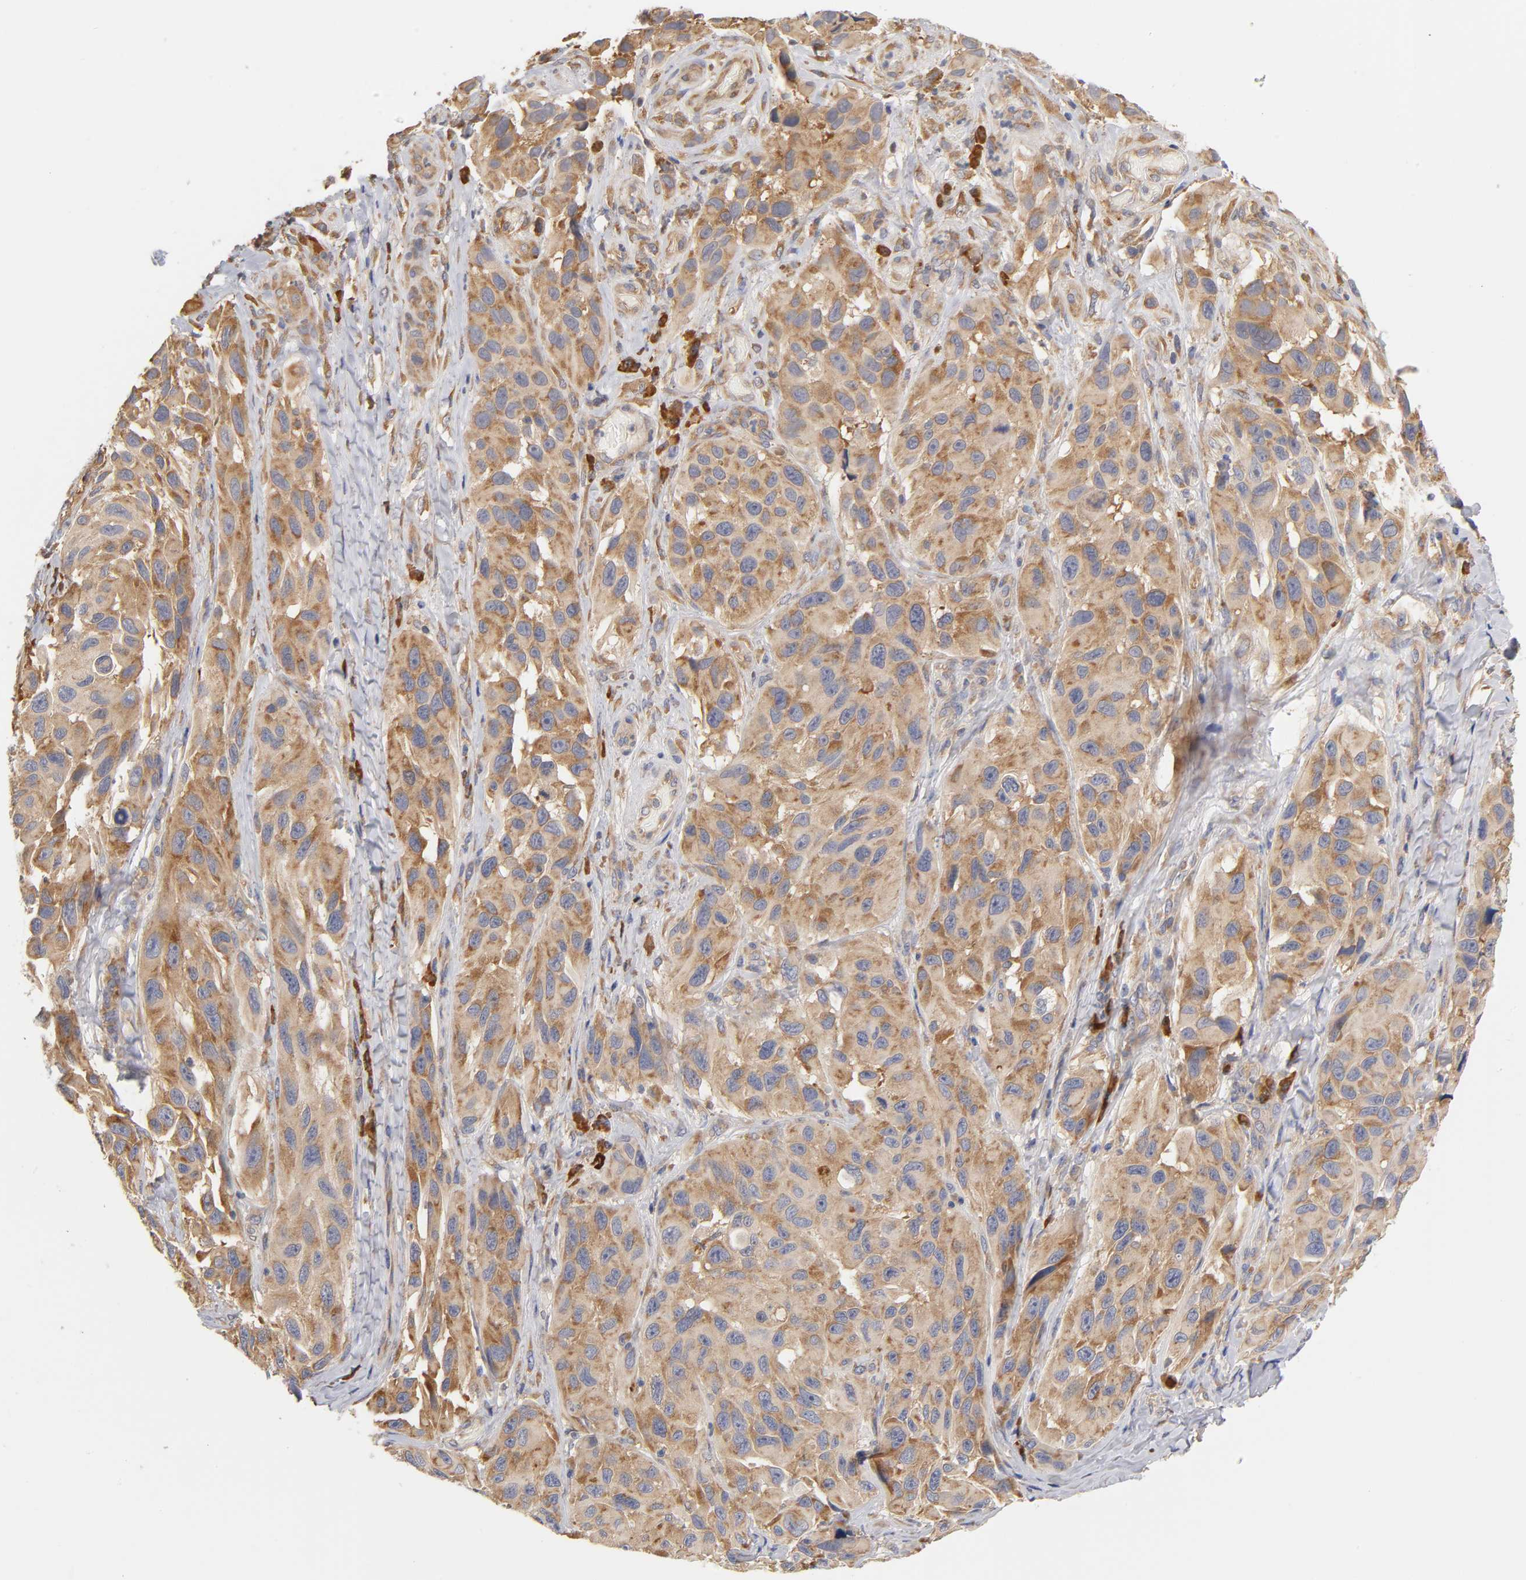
{"staining": {"intensity": "moderate", "quantity": ">75%", "location": "cytoplasmic/membranous"}, "tissue": "melanoma", "cell_type": "Tumor cells", "image_type": "cancer", "snomed": [{"axis": "morphology", "description": "Malignant melanoma, NOS"}, {"axis": "topography", "description": "Skin"}], "caption": "Moderate cytoplasmic/membranous staining for a protein is seen in about >75% of tumor cells of malignant melanoma using immunohistochemistry (IHC).", "gene": "RPS29", "patient": {"sex": "female", "age": 73}}